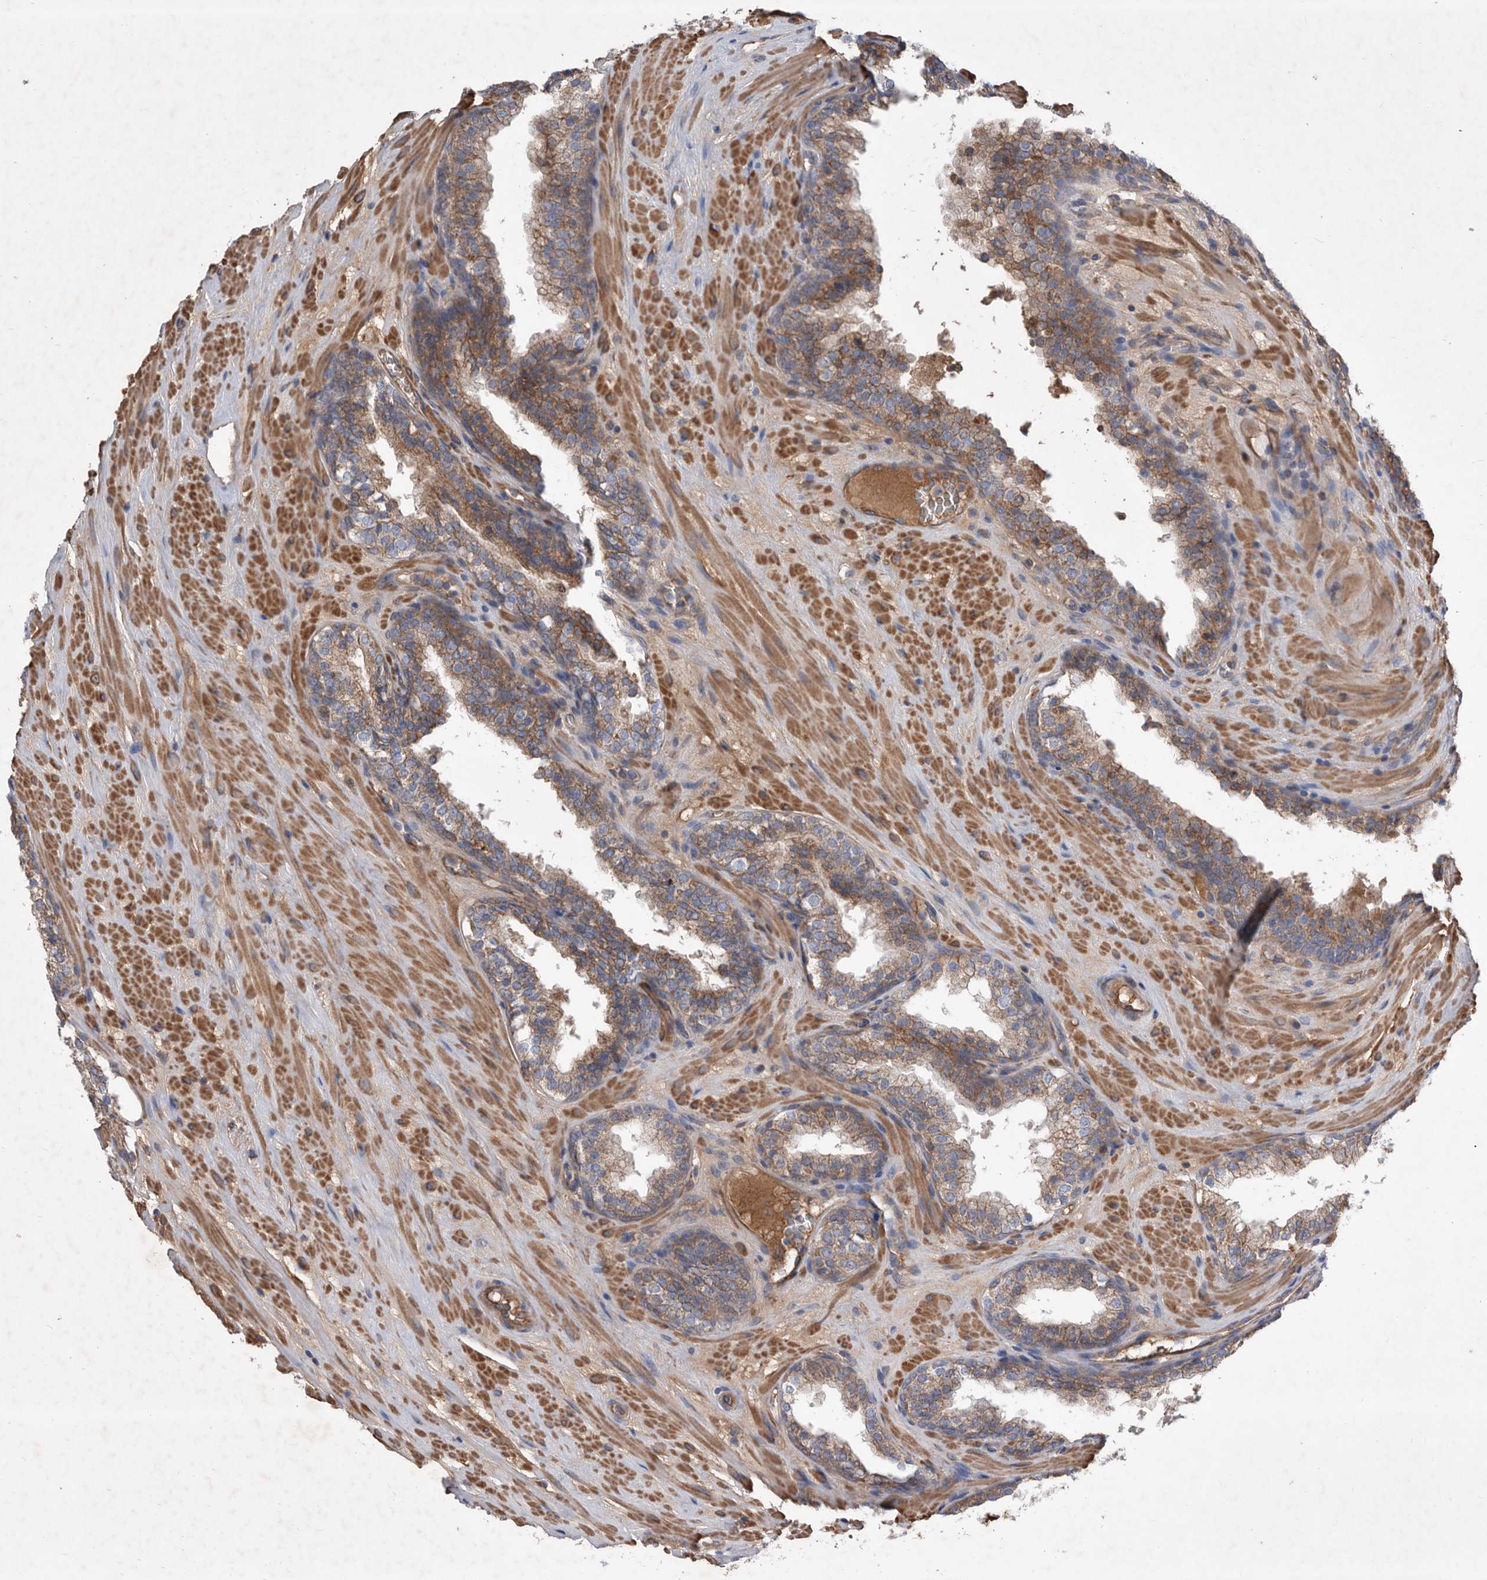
{"staining": {"intensity": "moderate", "quantity": ">75%", "location": "cytoplasmic/membranous"}, "tissue": "prostate cancer", "cell_type": "Tumor cells", "image_type": "cancer", "snomed": [{"axis": "morphology", "description": "Adenocarcinoma, High grade"}, {"axis": "topography", "description": "Prostate"}], "caption": "Moderate cytoplasmic/membranous protein positivity is identified in about >75% of tumor cells in prostate cancer (adenocarcinoma (high-grade)). (DAB IHC, brown staining for protein, blue staining for nuclei).", "gene": "ATP13A3", "patient": {"sex": "male", "age": 56}}